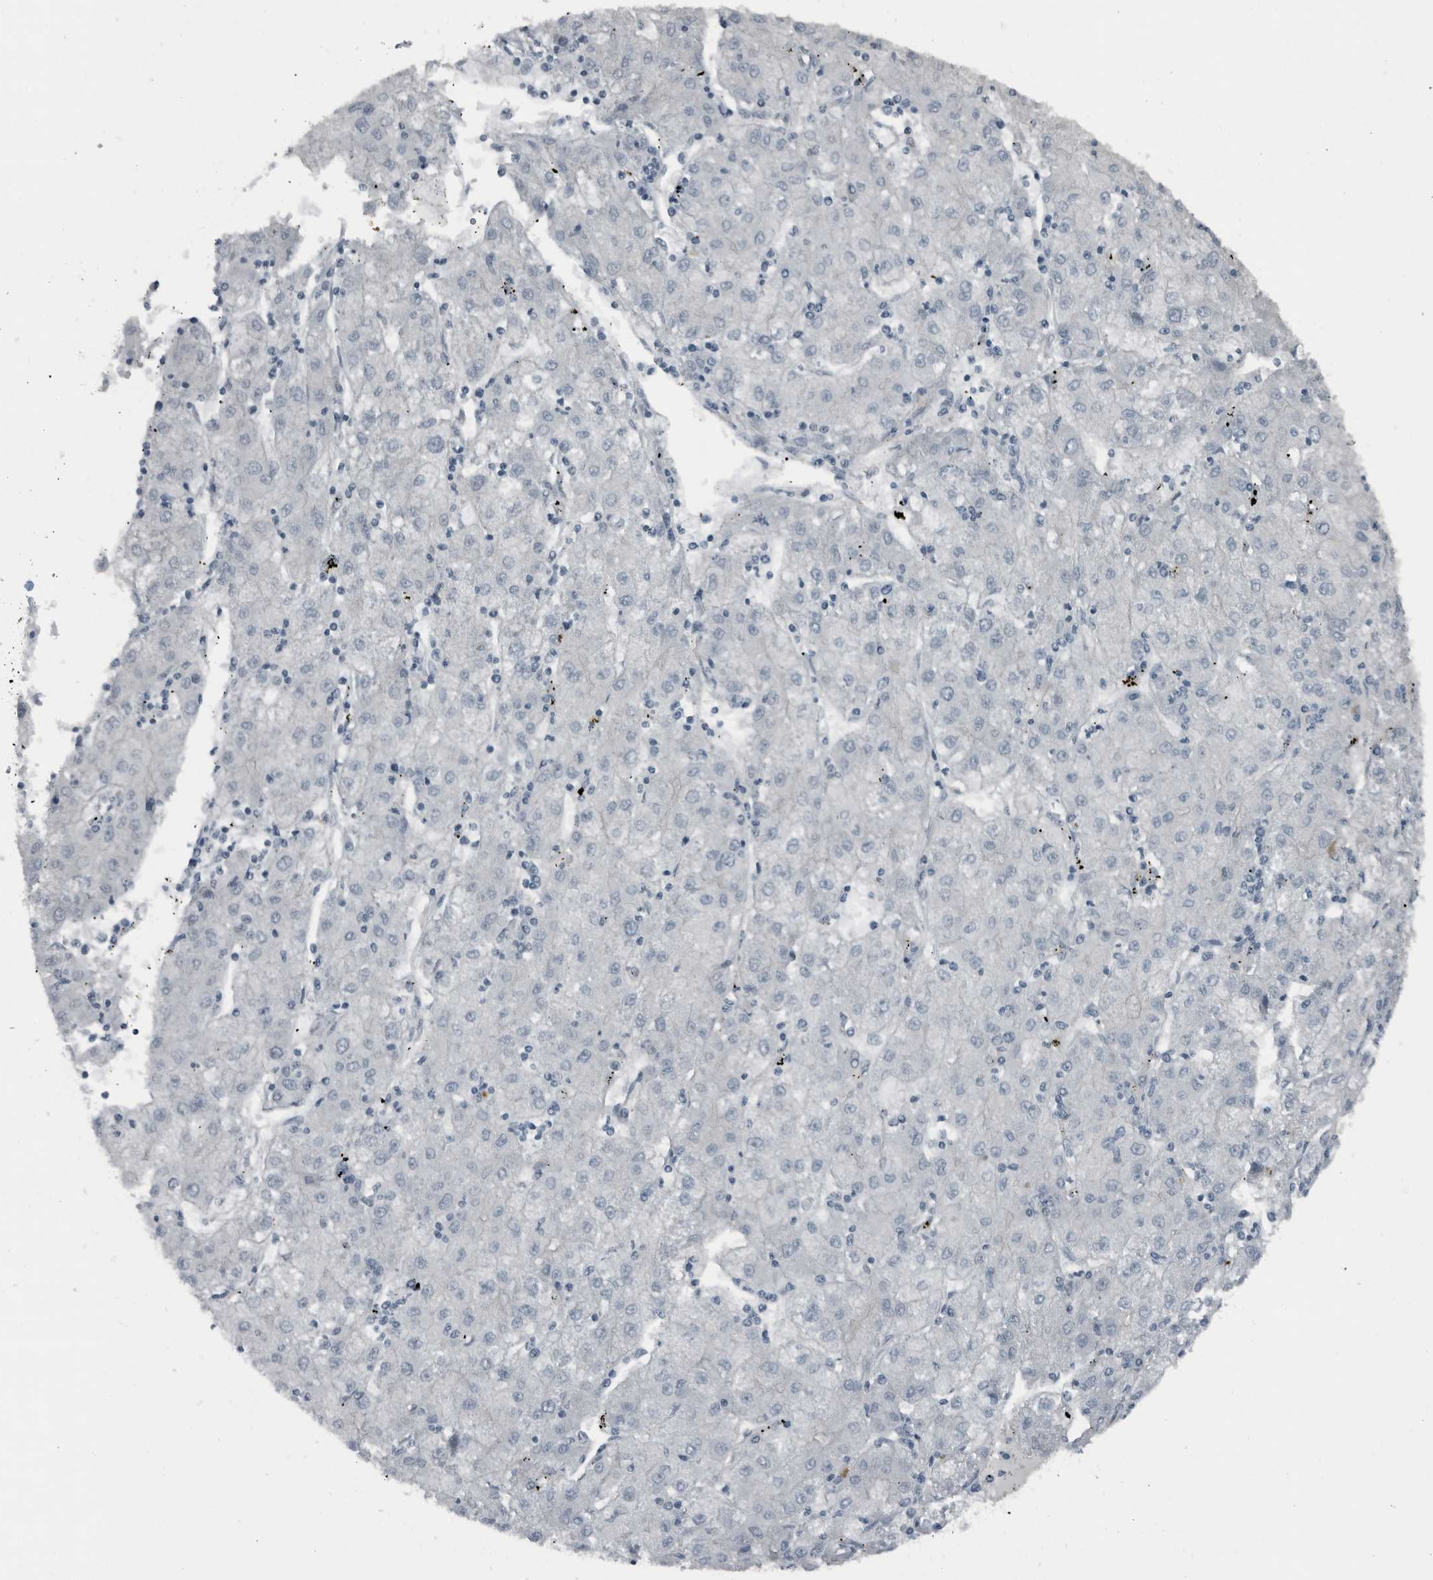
{"staining": {"intensity": "negative", "quantity": "none", "location": "none"}, "tissue": "liver cancer", "cell_type": "Tumor cells", "image_type": "cancer", "snomed": [{"axis": "morphology", "description": "Carcinoma, Hepatocellular, NOS"}, {"axis": "topography", "description": "Liver"}], "caption": "IHC micrograph of neoplastic tissue: human liver cancer (hepatocellular carcinoma) stained with DAB reveals no significant protein positivity in tumor cells.", "gene": "GAK", "patient": {"sex": "male", "age": 72}}